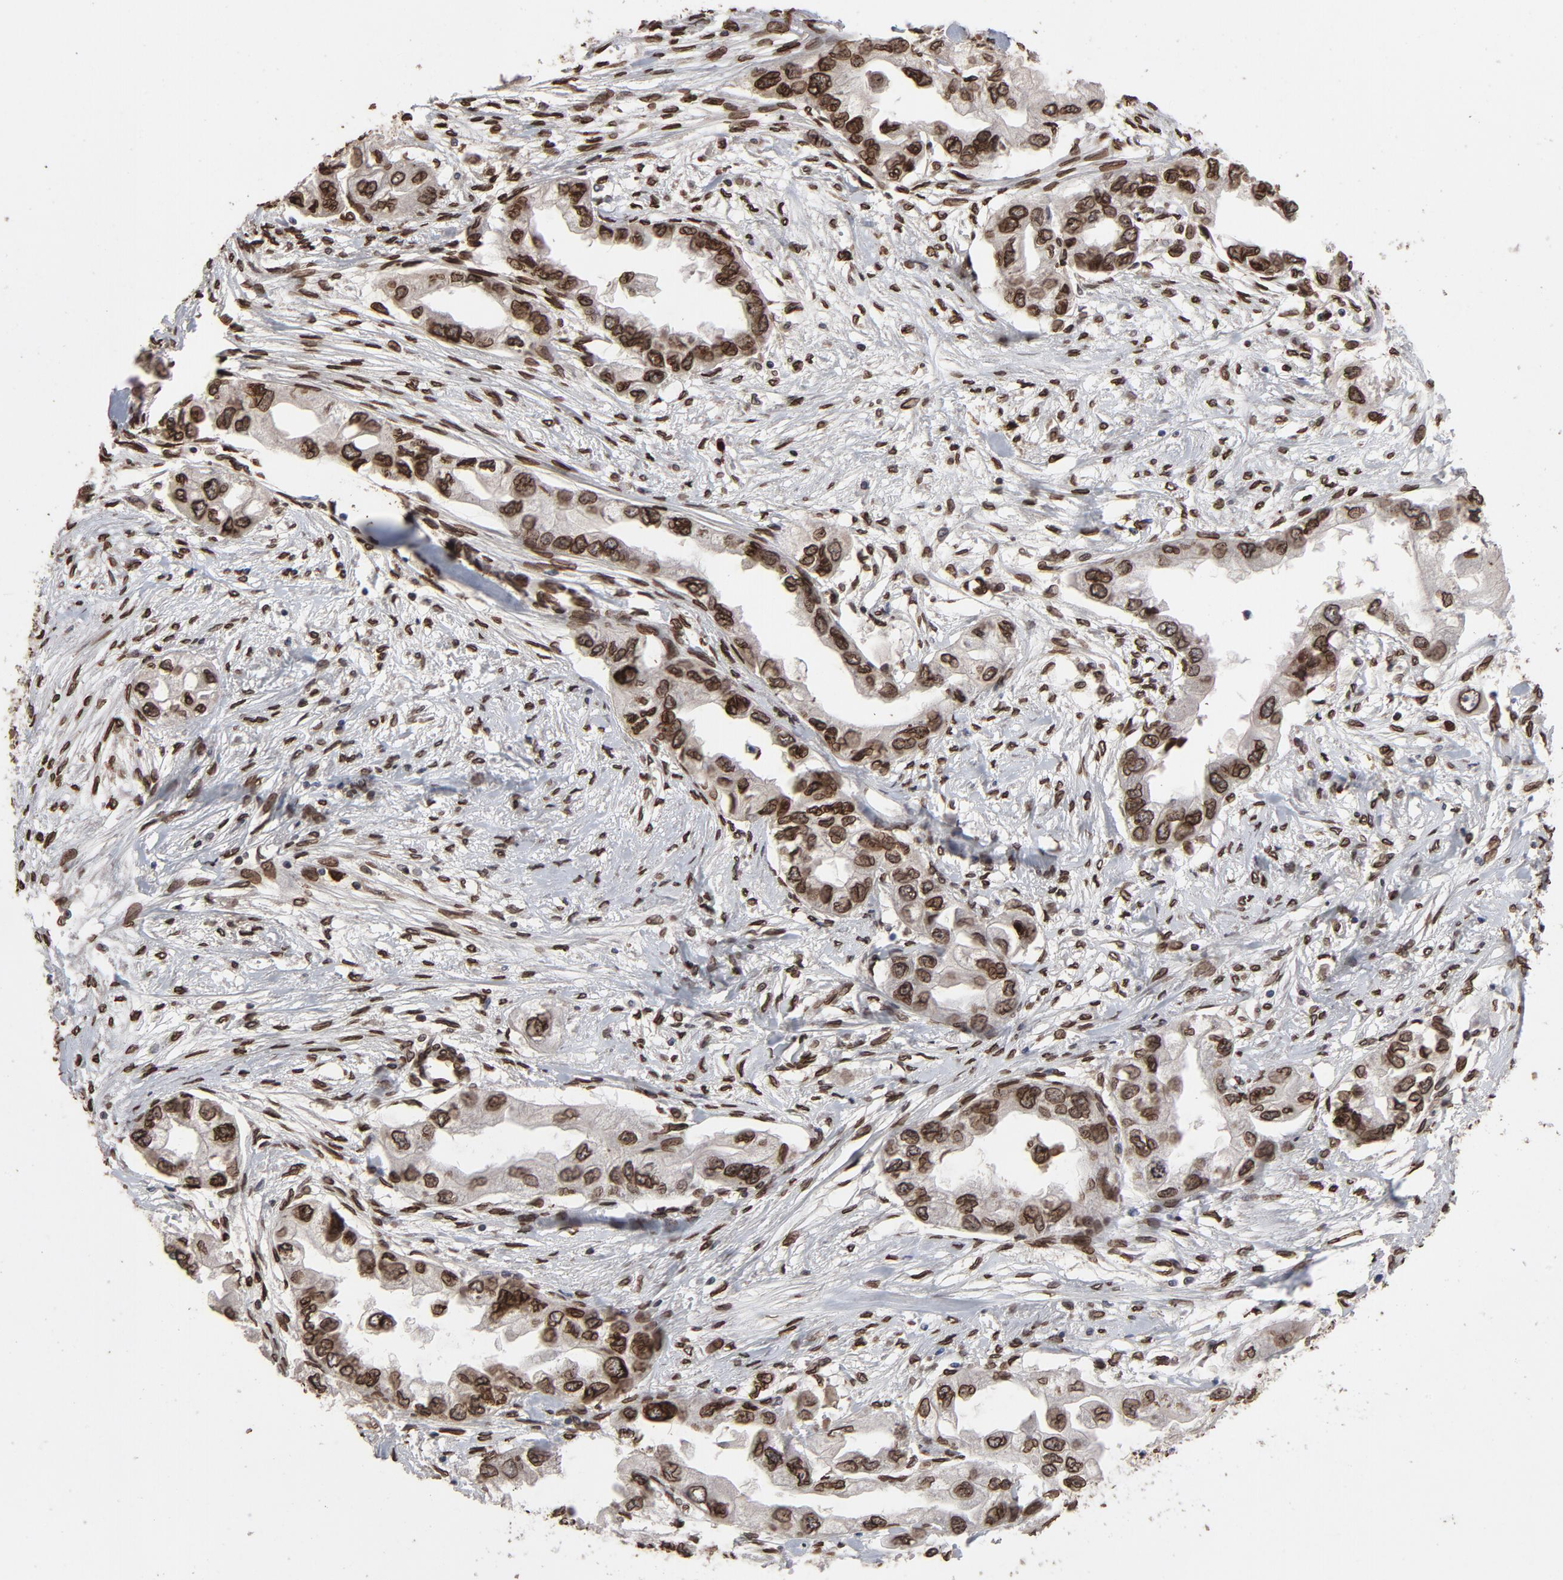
{"staining": {"intensity": "strong", "quantity": ">75%", "location": "cytoplasmic/membranous,nuclear"}, "tissue": "endometrial cancer", "cell_type": "Tumor cells", "image_type": "cancer", "snomed": [{"axis": "morphology", "description": "Adenocarcinoma, NOS"}, {"axis": "topography", "description": "Endometrium"}], "caption": "Immunohistochemical staining of endometrial cancer displays high levels of strong cytoplasmic/membranous and nuclear protein positivity in about >75% of tumor cells.", "gene": "LMNA", "patient": {"sex": "female", "age": 67}}